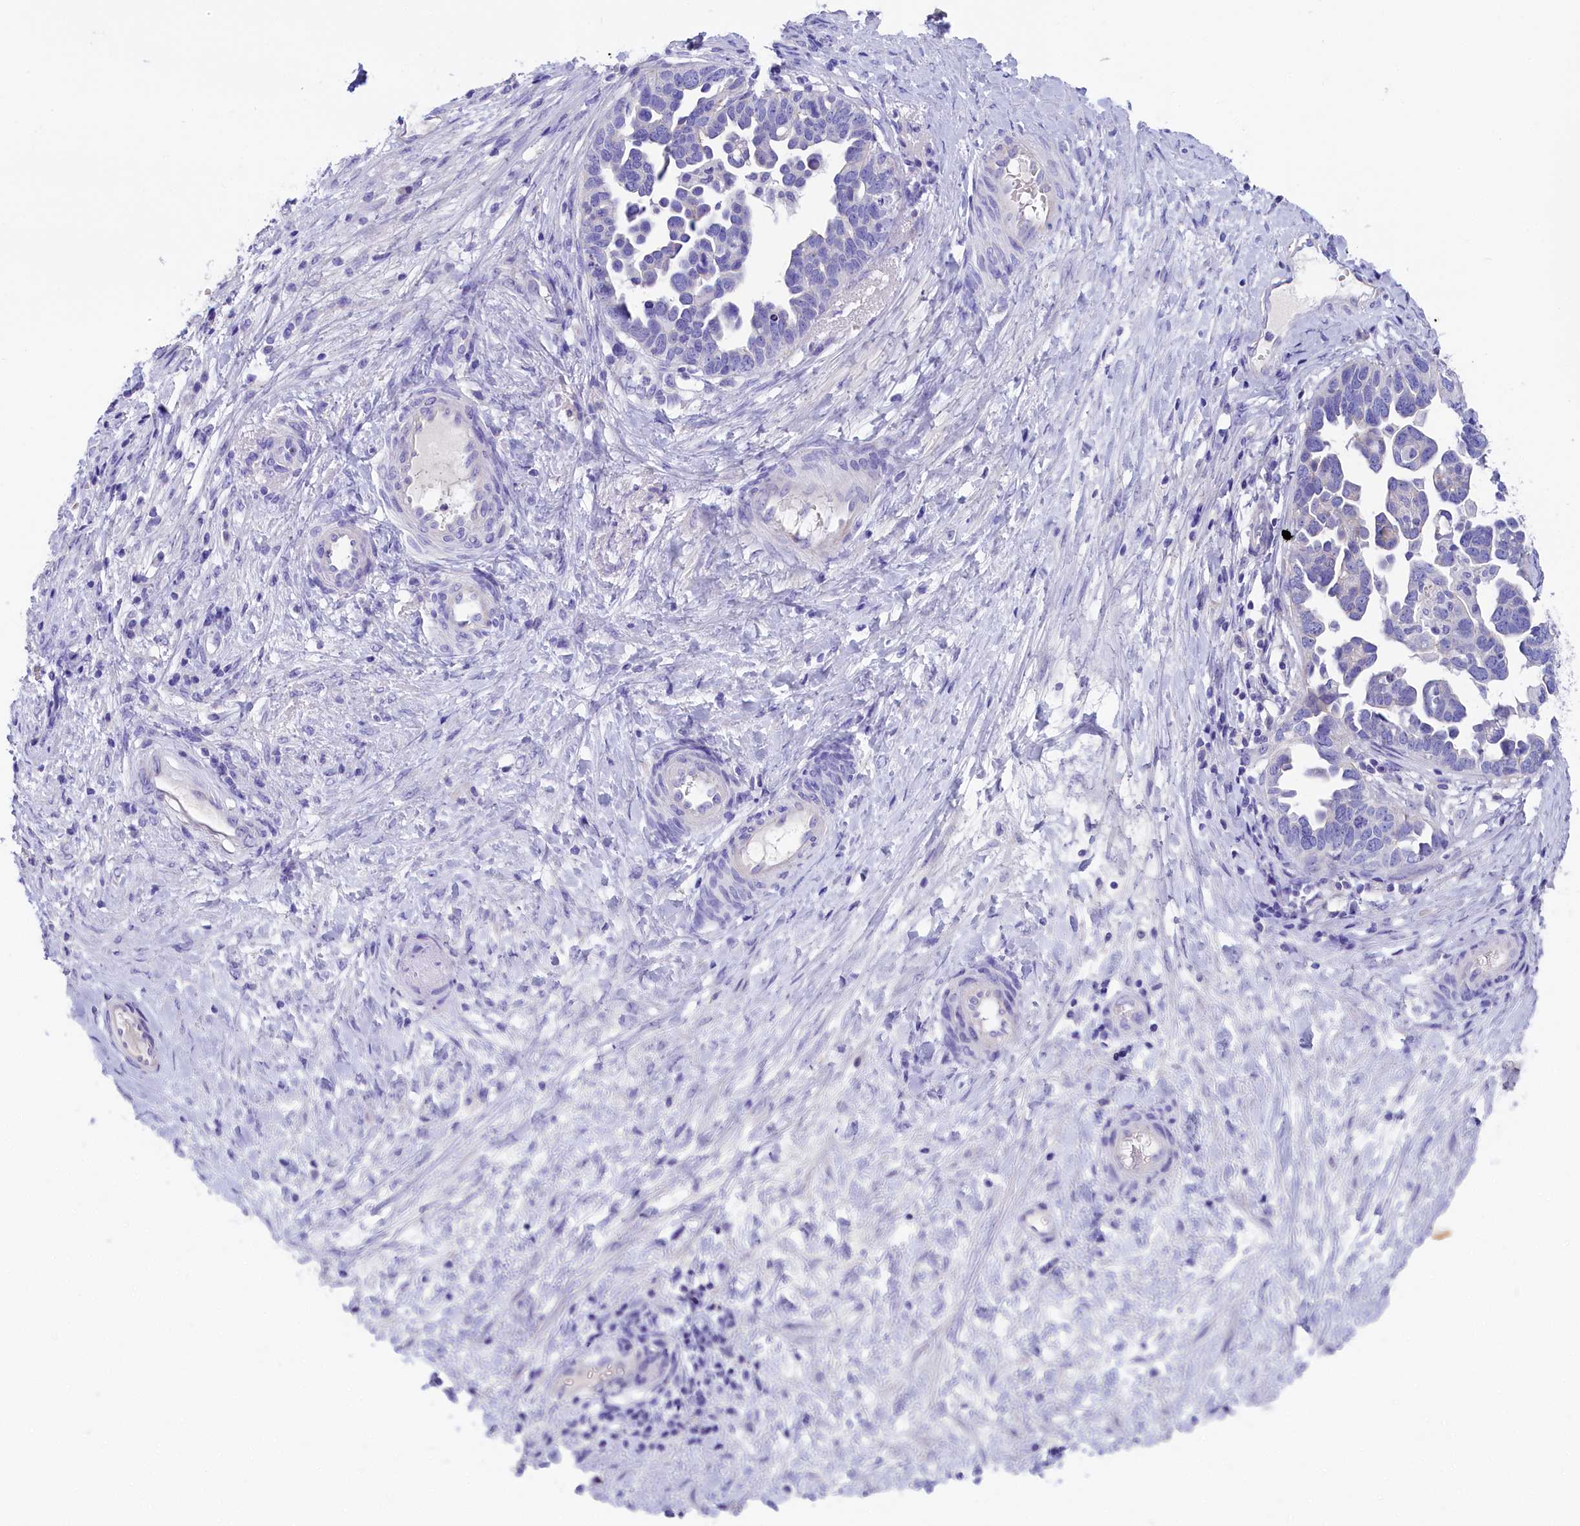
{"staining": {"intensity": "negative", "quantity": "none", "location": "none"}, "tissue": "ovarian cancer", "cell_type": "Tumor cells", "image_type": "cancer", "snomed": [{"axis": "morphology", "description": "Cystadenocarcinoma, serous, NOS"}, {"axis": "topography", "description": "Ovary"}], "caption": "Immunohistochemistry micrograph of ovarian cancer stained for a protein (brown), which exhibits no expression in tumor cells.", "gene": "SULT2A1", "patient": {"sex": "female", "age": 54}}